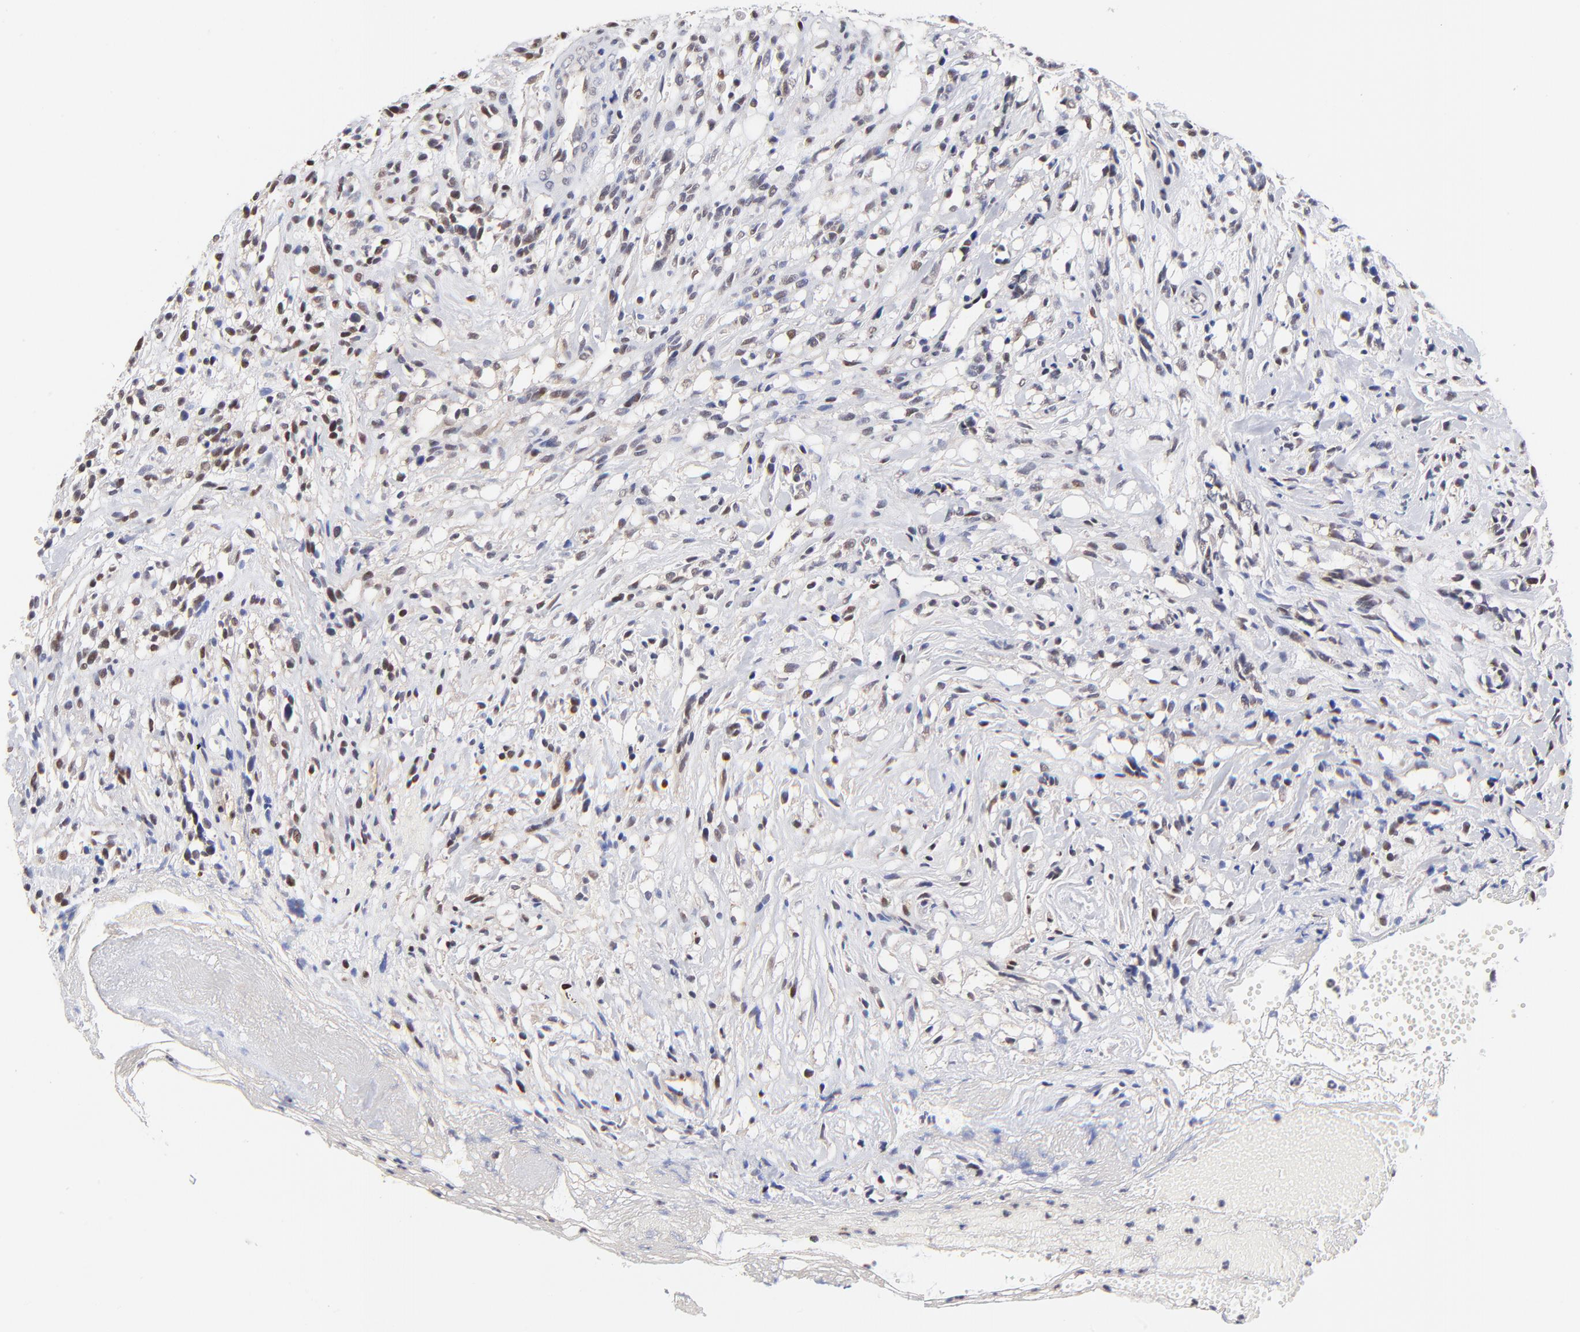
{"staining": {"intensity": "weak", "quantity": "<25%", "location": "nuclear"}, "tissue": "glioma", "cell_type": "Tumor cells", "image_type": "cancer", "snomed": [{"axis": "morphology", "description": "Glioma, malignant, High grade"}, {"axis": "topography", "description": "Brain"}], "caption": "This is a micrograph of immunohistochemistry staining of glioma, which shows no expression in tumor cells.", "gene": "PSMC4", "patient": {"sex": "male", "age": 66}}